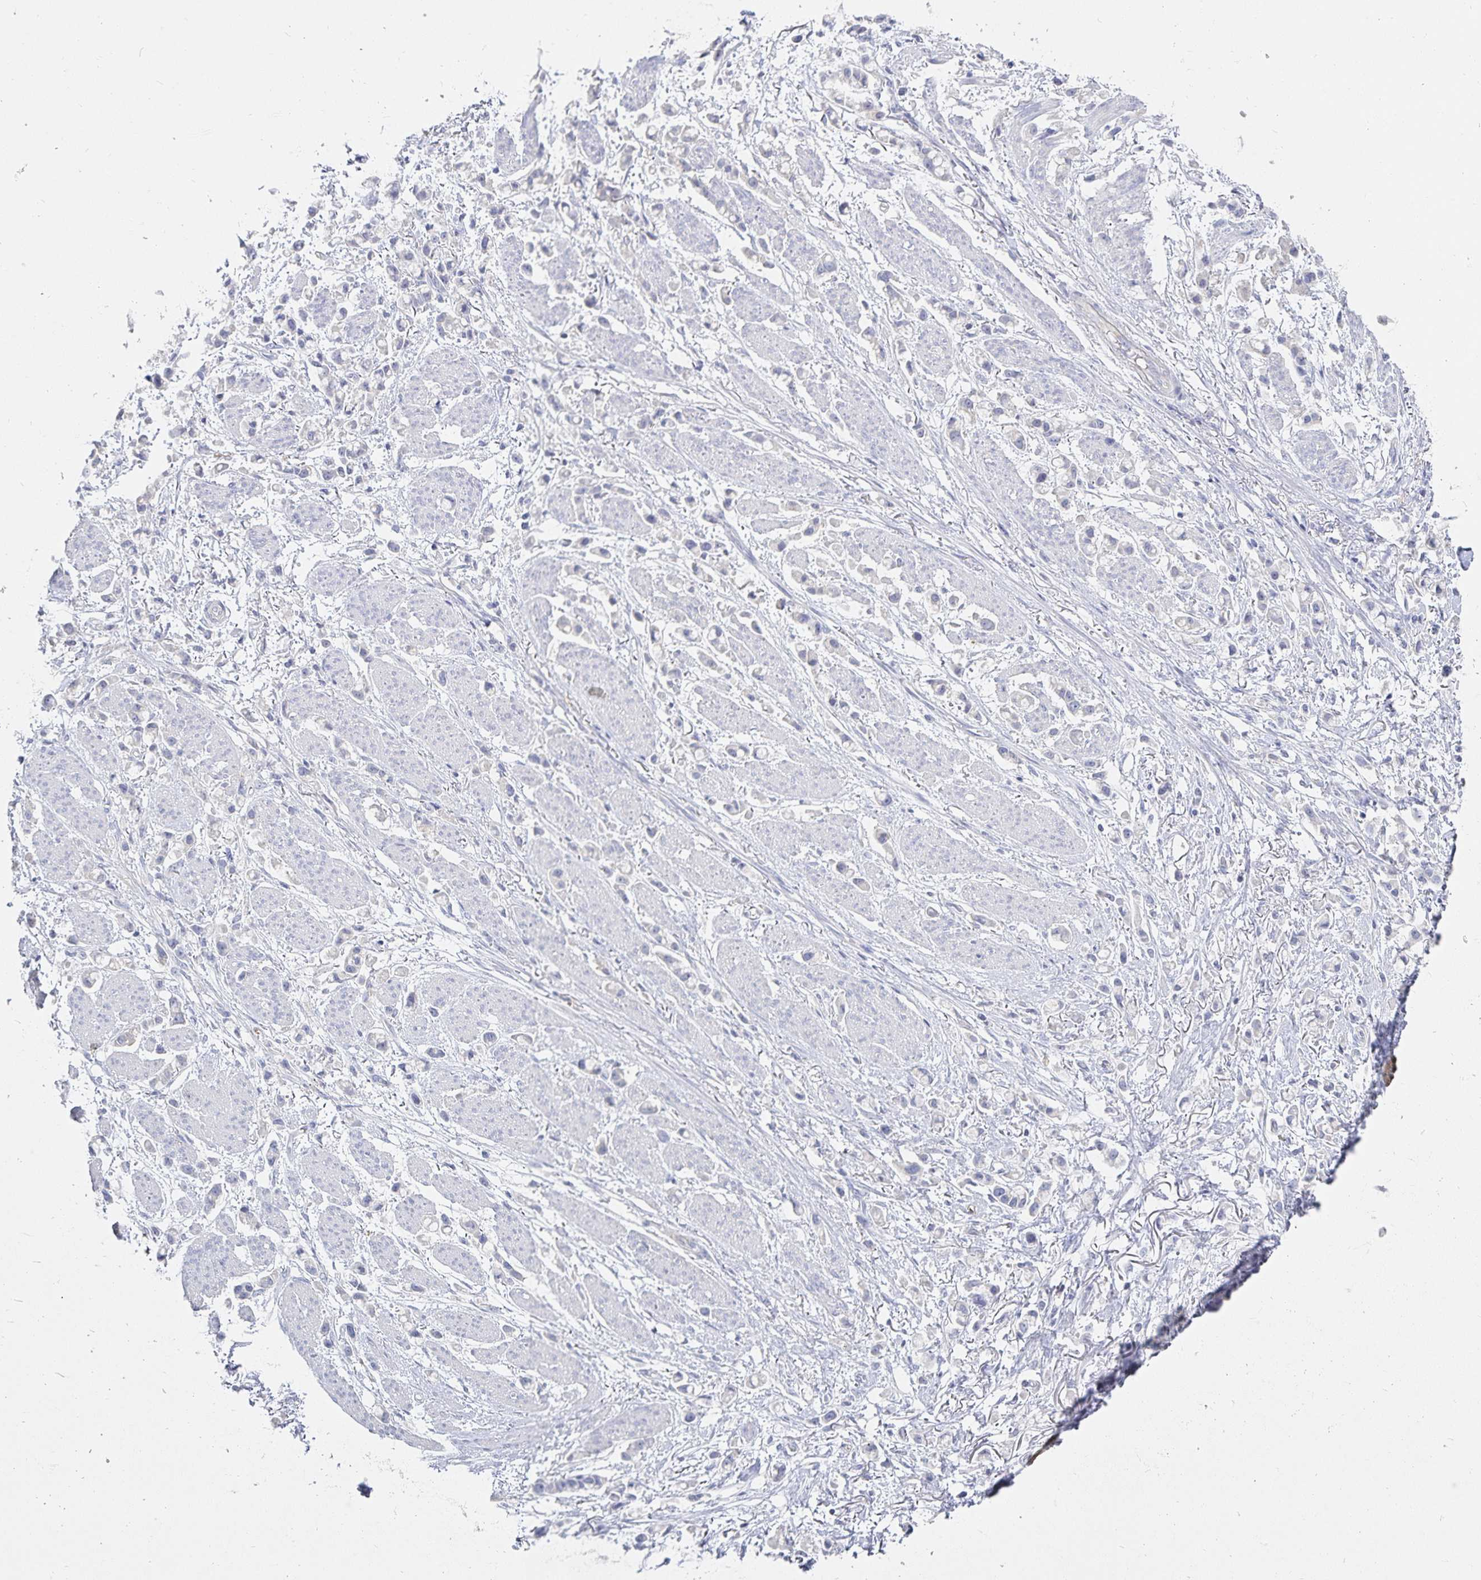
{"staining": {"intensity": "negative", "quantity": "none", "location": "none"}, "tissue": "stomach cancer", "cell_type": "Tumor cells", "image_type": "cancer", "snomed": [{"axis": "morphology", "description": "Adenocarcinoma, NOS"}, {"axis": "topography", "description": "Stomach"}], "caption": "There is no significant positivity in tumor cells of adenocarcinoma (stomach).", "gene": "SFTPA1", "patient": {"sex": "female", "age": 81}}